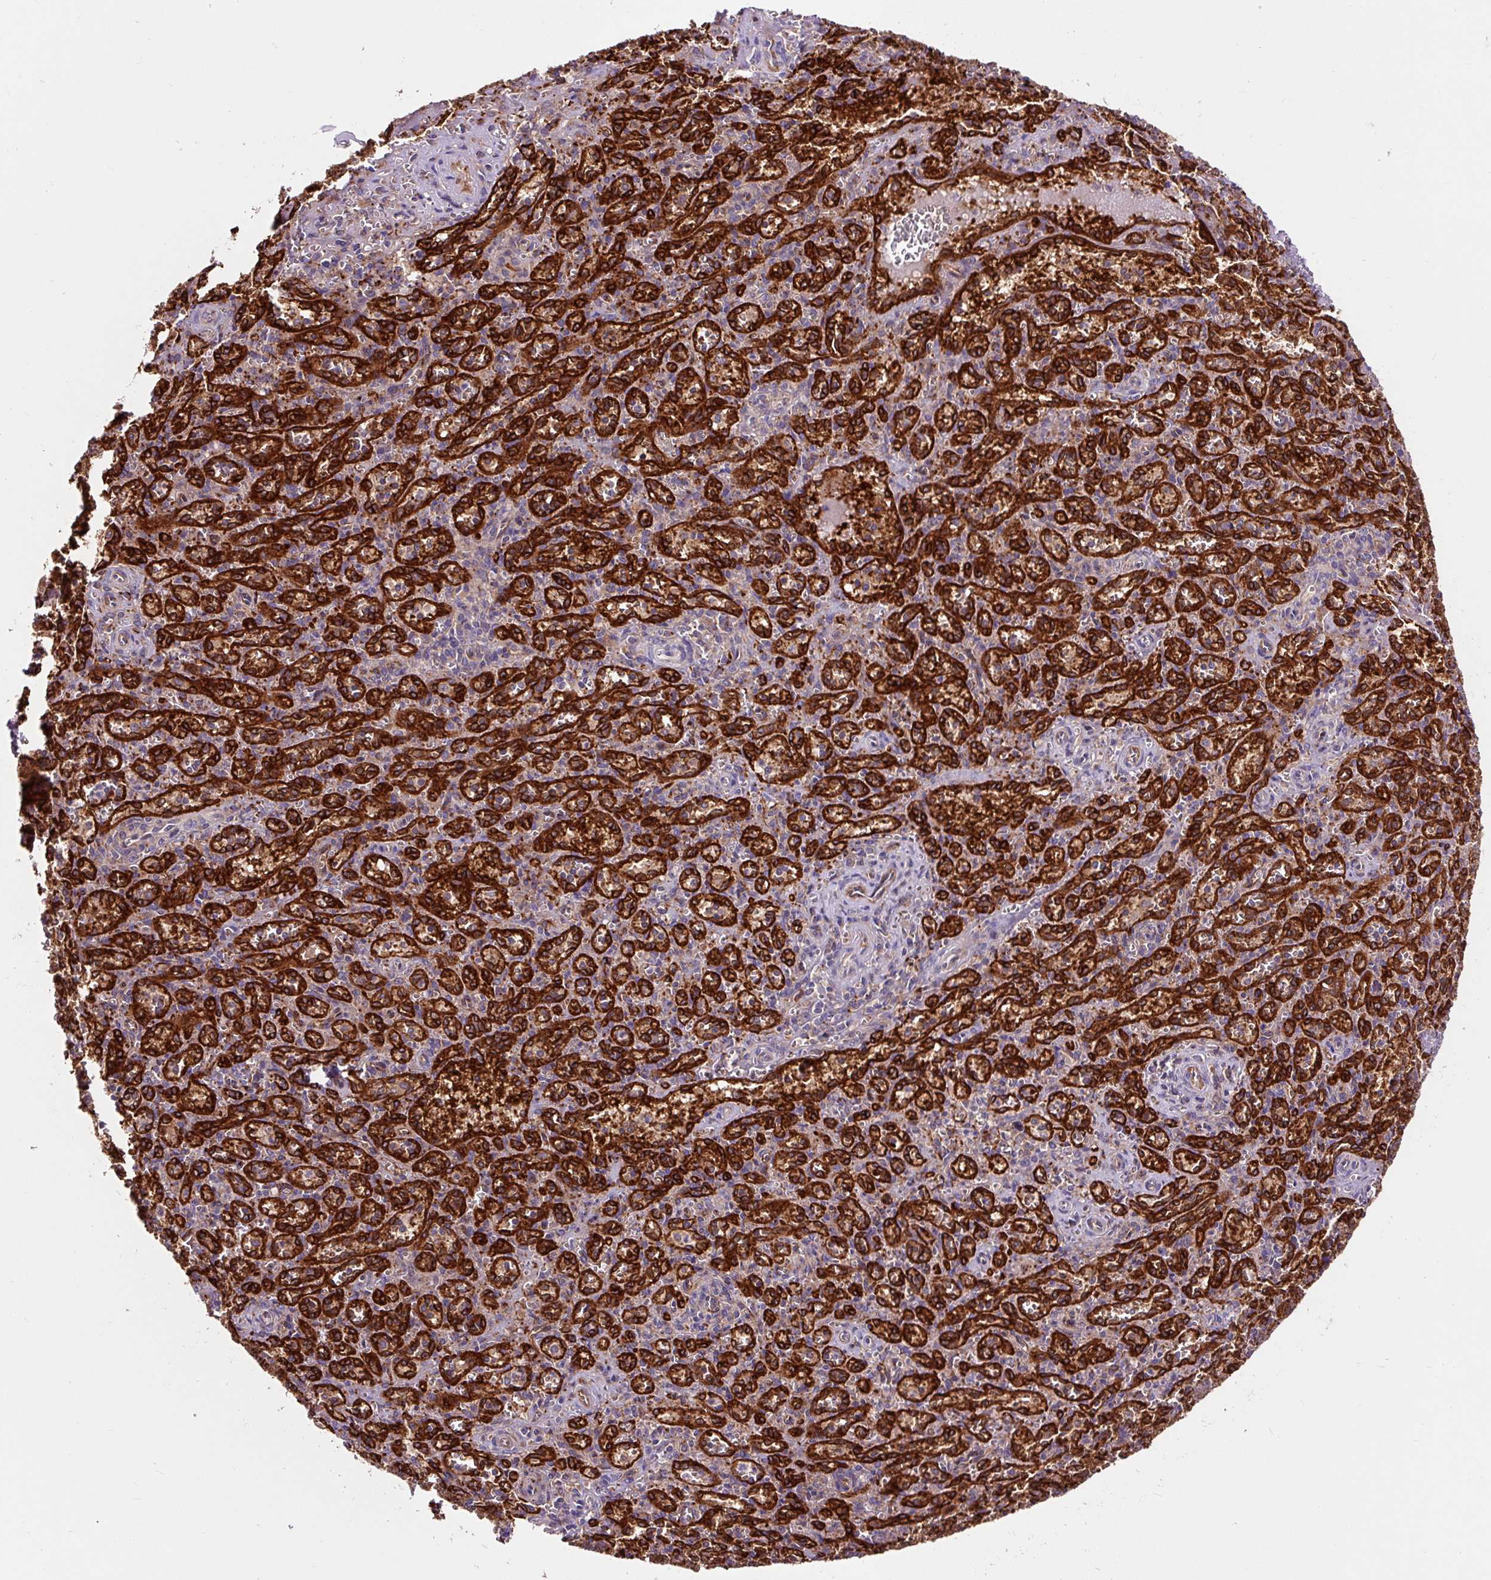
{"staining": {"intensity": "negative", "quantity": "none", "location": "none"}, "tissue": "spleen", "cell_type": "Cells in red pulp", "image_type": "normal", "snomed": [{"axis": "morphology", "description": "Normal tissue, NOS"}, {"axis": "topography", "description": "Spleen"}], "caption": "This is a micrograph of immunohistochemistry (IHC) staining of benign spleen, which shows no staining in cells in red pulp.", "gene": "PCDHGB3", "patient": {"sex": "female", "age": 26}}